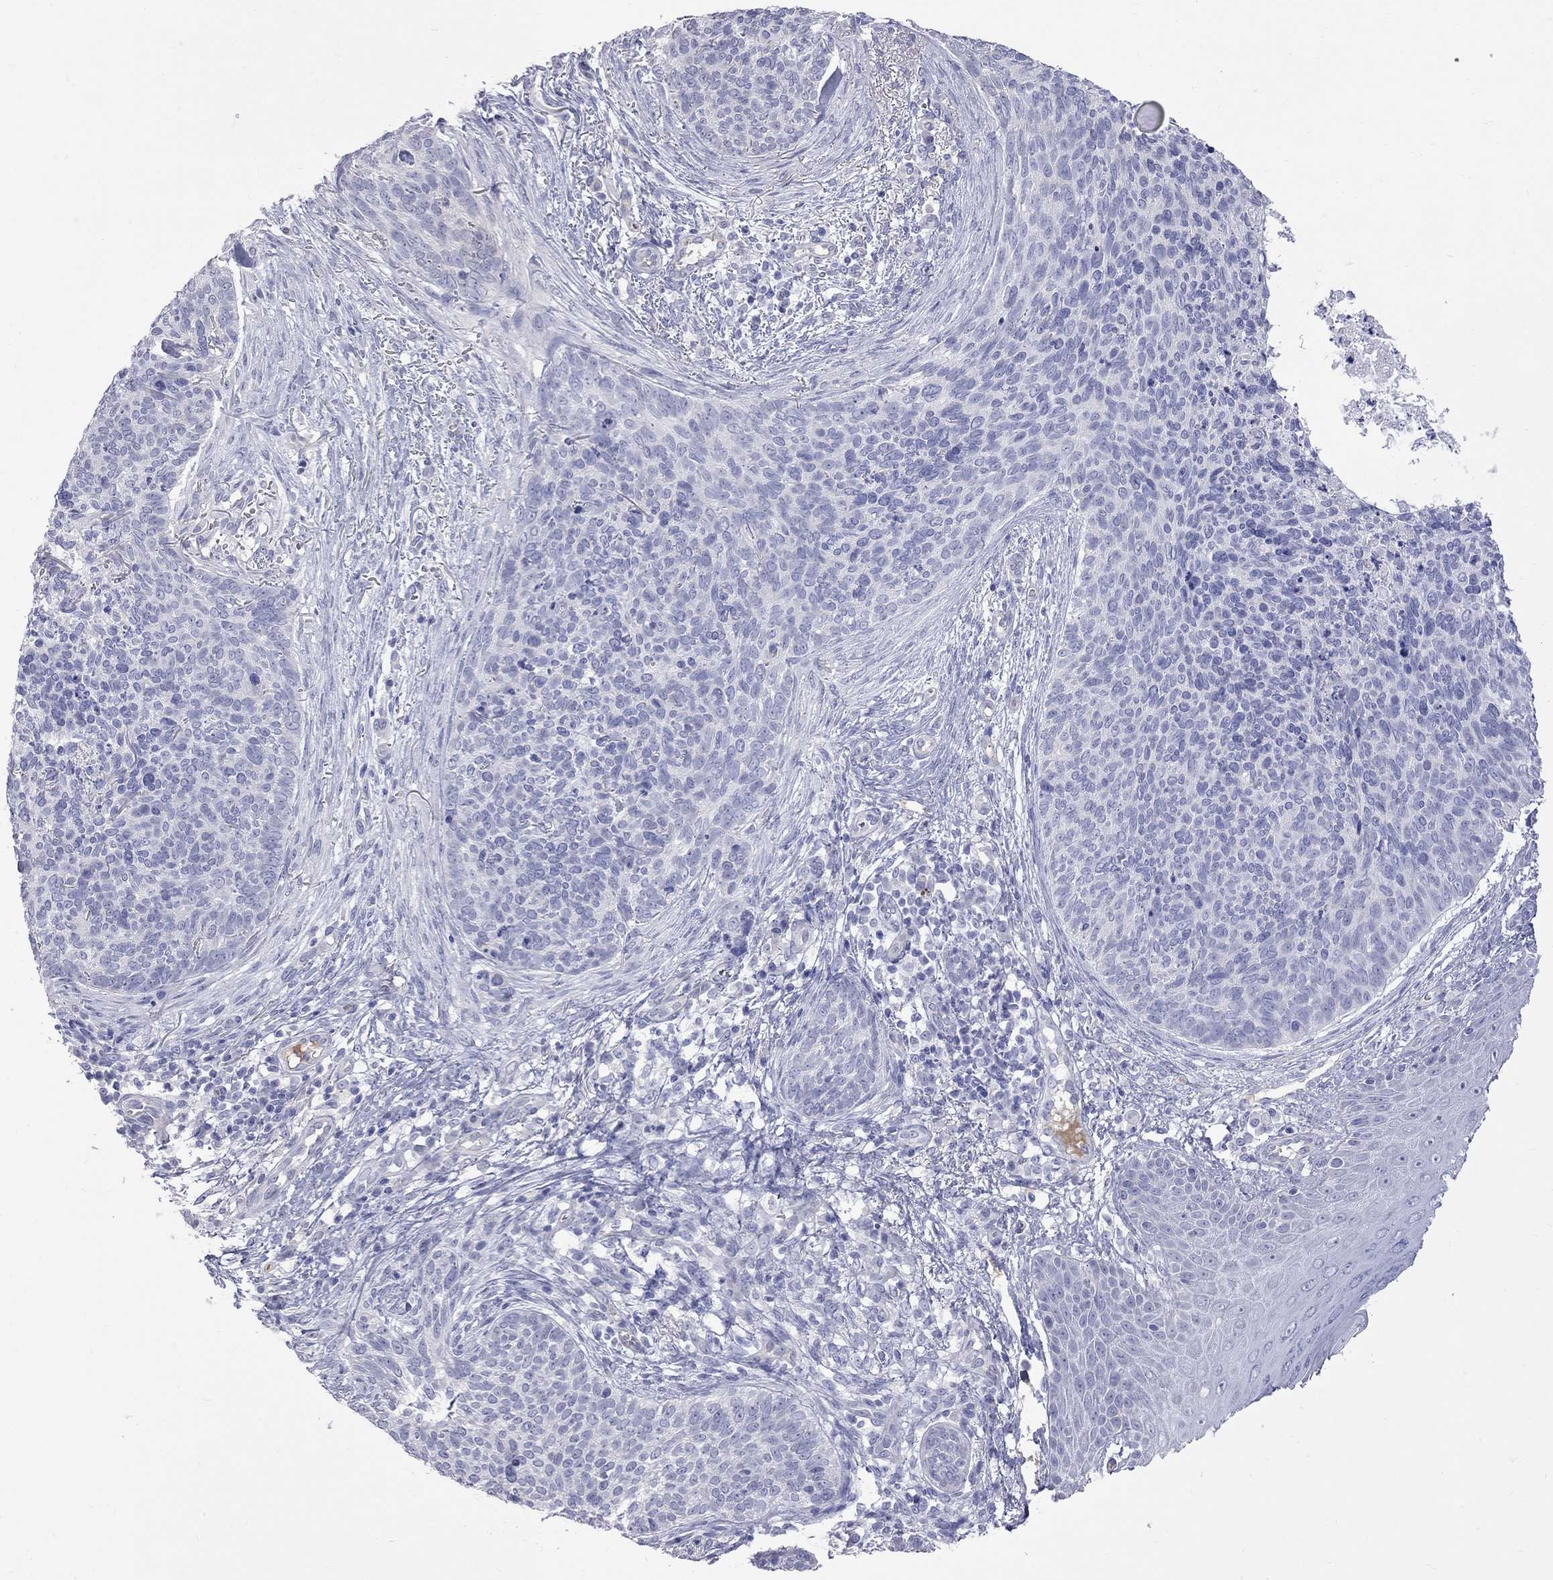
{"staining": {"intensity": "negative", "quantity": "none", "location": "none"}, "tissue": "skin cancer", "cell_type": "Tumor cells", "image_type": "cancer", "snomed": [{"axis": "morphology", "description": "Basal cell carcinoma"}, {"axis": "topography", "description": "Skin"}], "caption": "IHC micrograph of neoplastic tissue: skin cancer stained with DAB (3,3'-diaminobenzidine) exhibits no significant protein positivity in tumor cells.", "gene": "KCND2", "patient": {"sex": "male", "age": 64}}